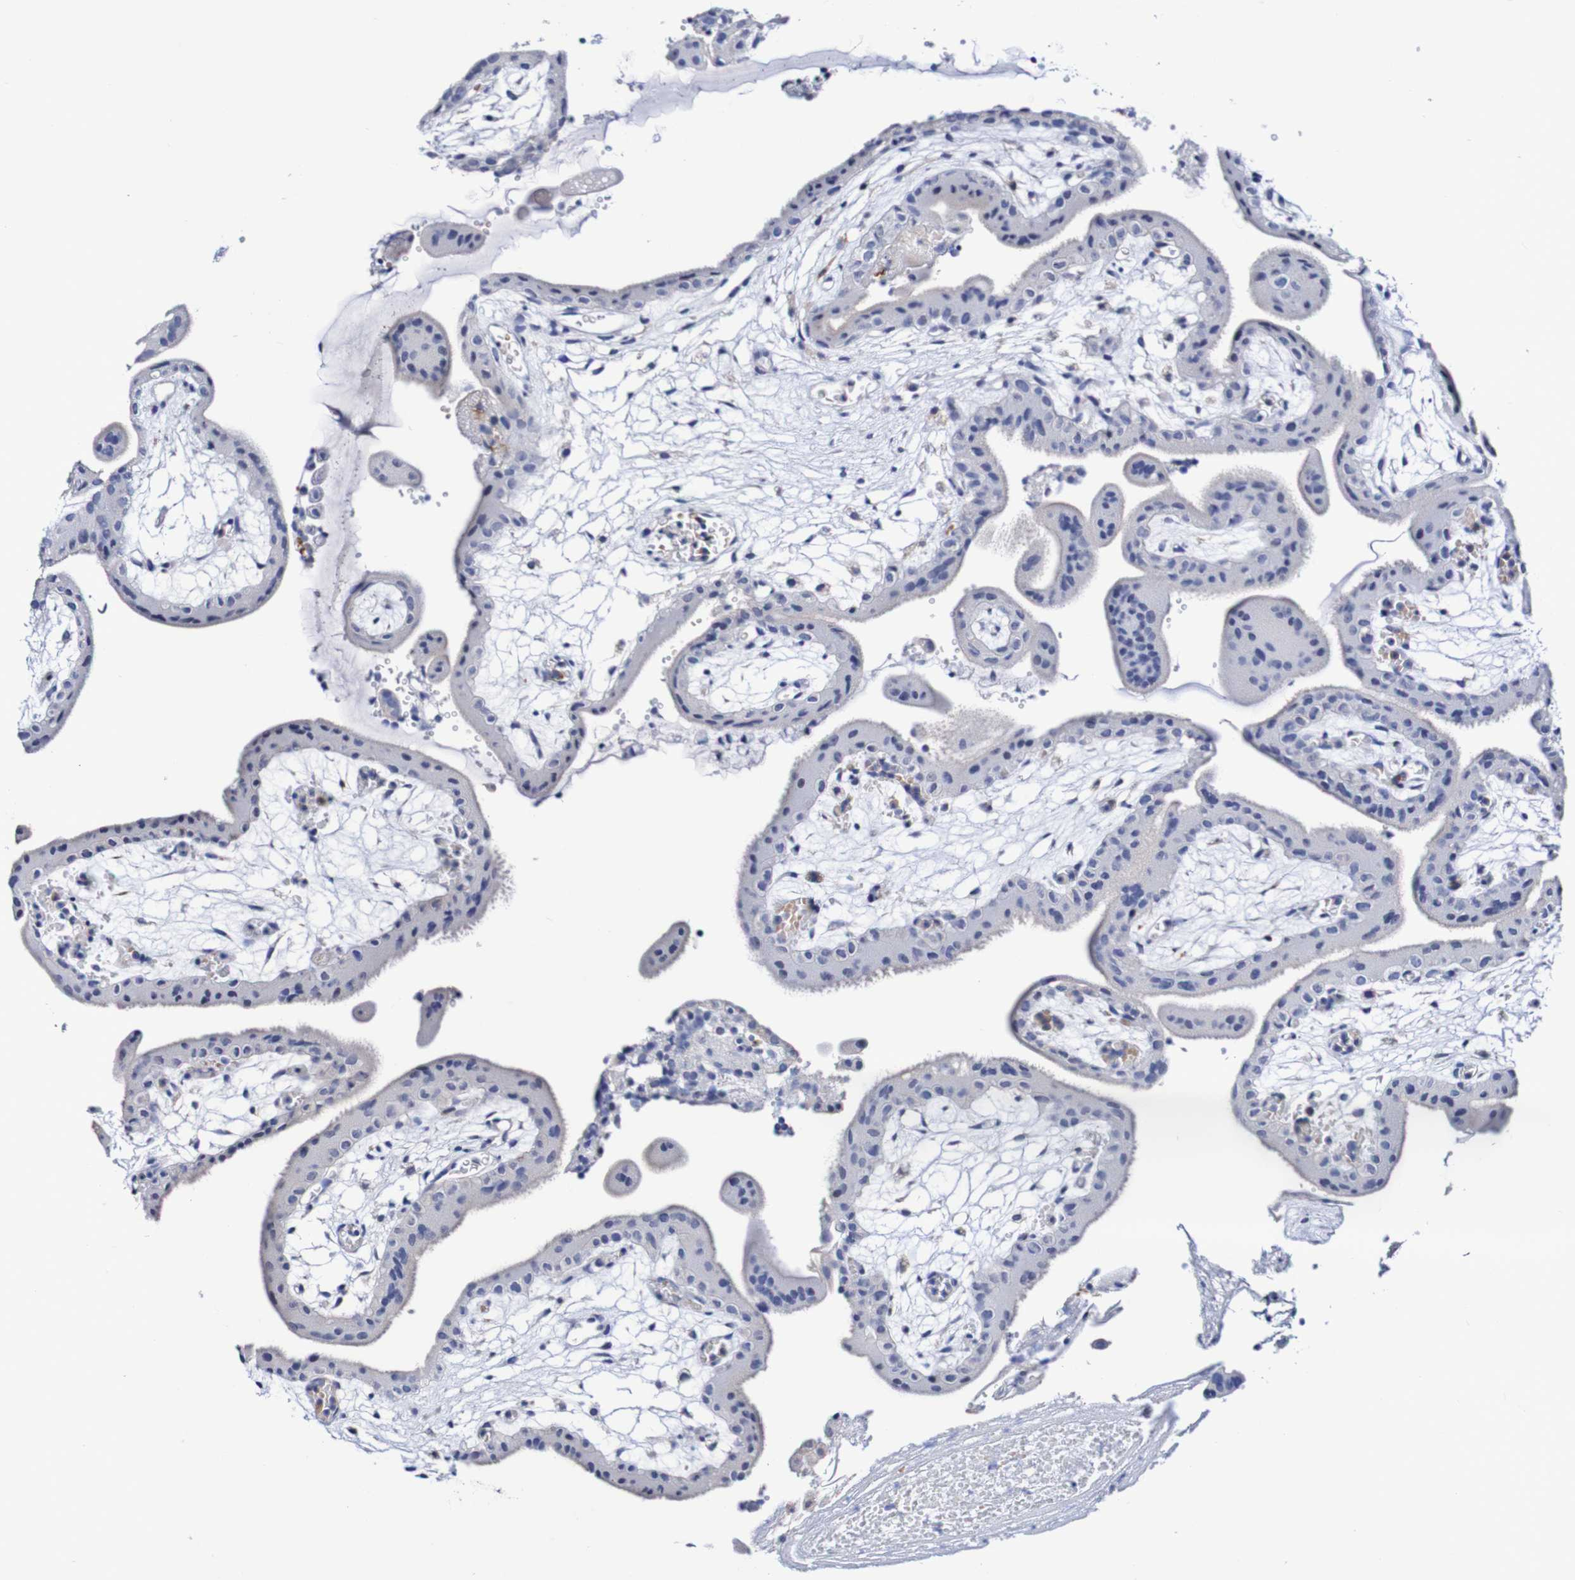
{"staining": {"intensity": "negative", "quantity": "none", "location": "none"}, "tissue": "placenta", "cell_type": "Decidual cells", "image_type": "normal", "snomed": [{"axis": "morphology", "description": "Normal tissue, NOS"}, {"axis": "topography", "description": "Placenta"}], "caption": "This is an IHC micrograph of normal placenta. There is no positivity in decidual cells.", "gene": "SEZ6", "patient": {"sex": "female", "age": 18}}